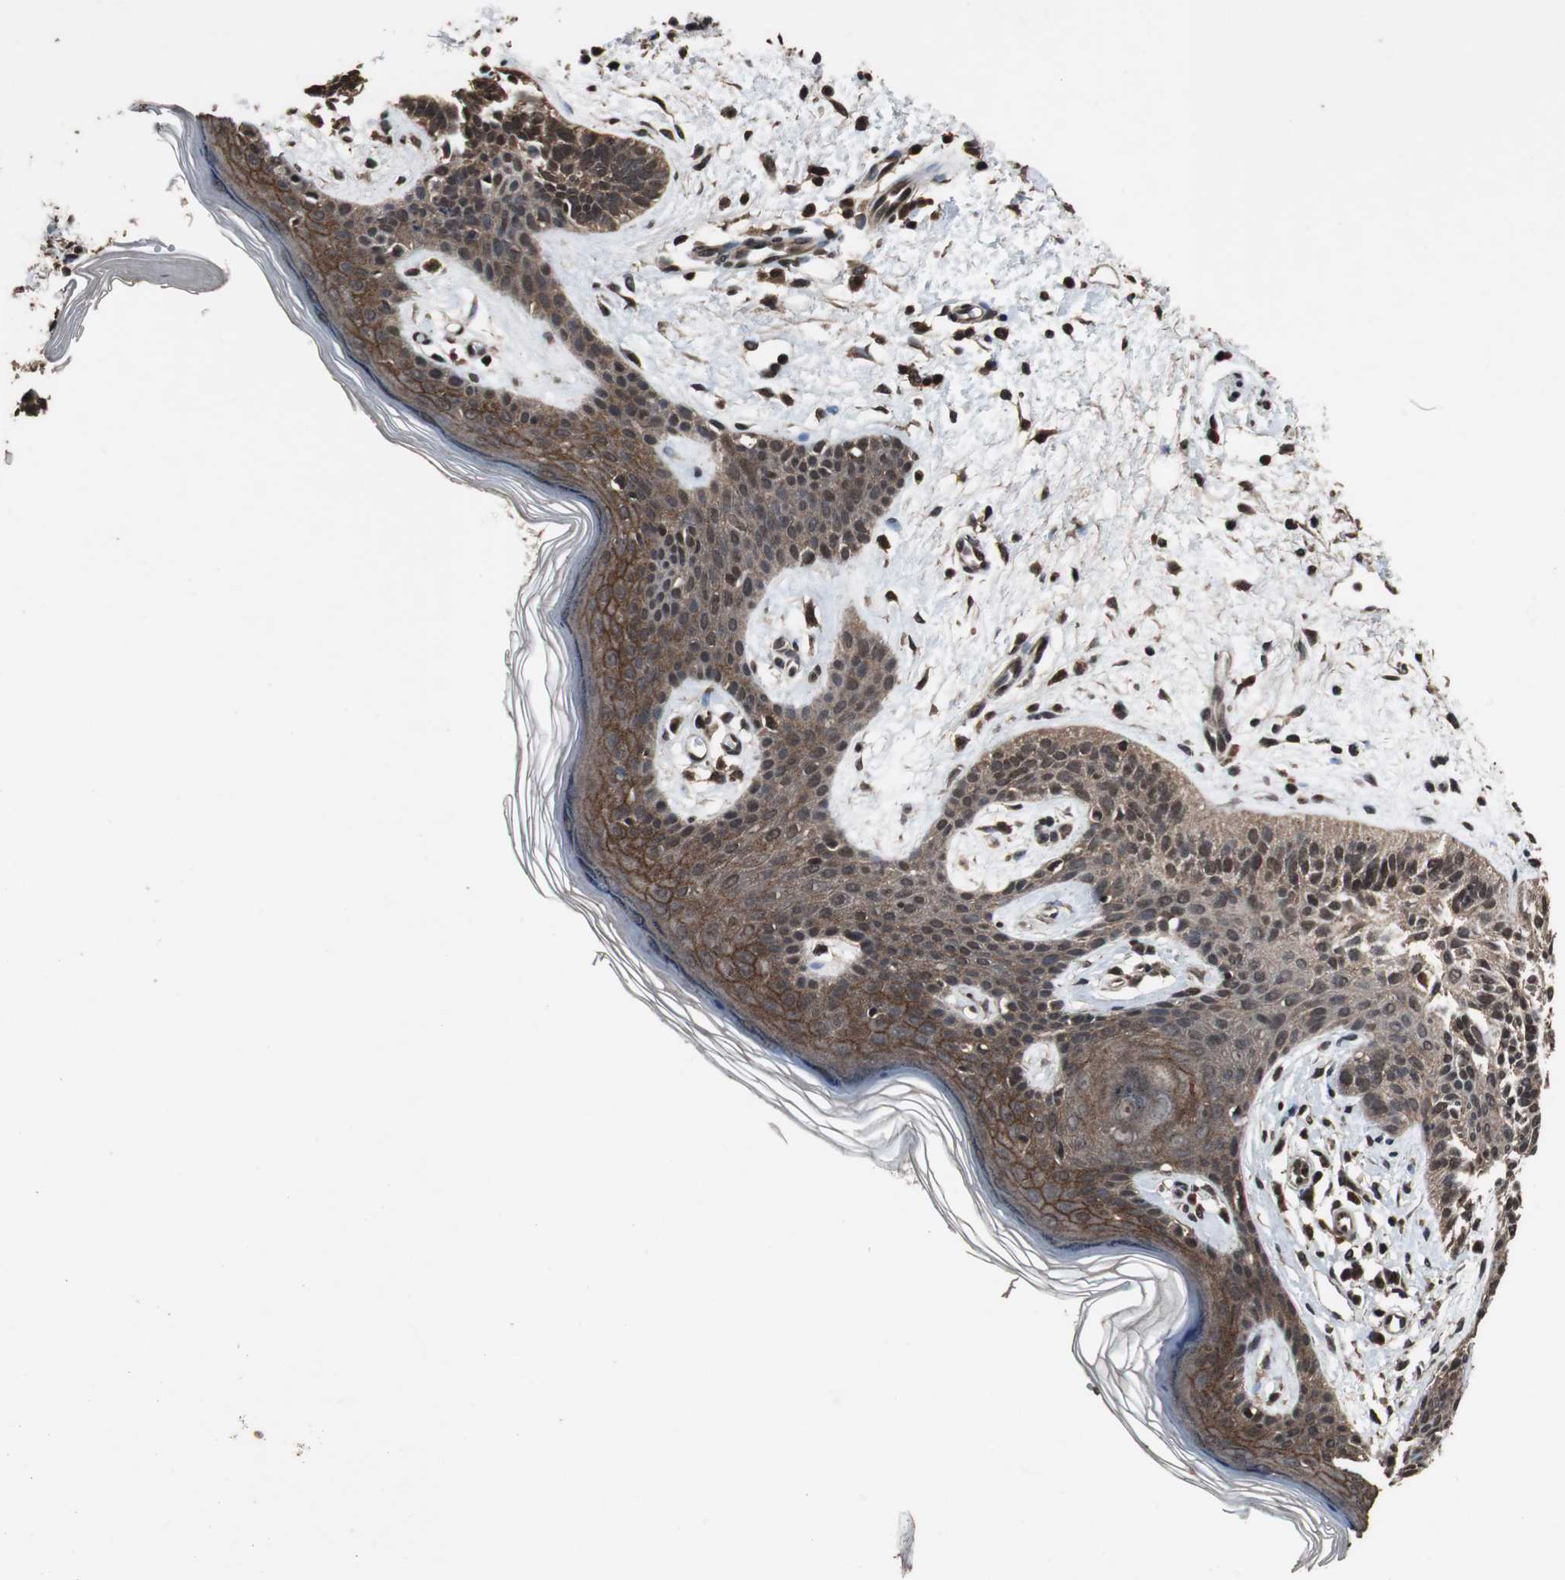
{"staining": {"intensity": "moderate", "quantity": ">75%", "location": "cytoplasmic/membranous,nuclear"}, "tissue": "skin cancer", "cell_type": "Tumor cells", "image_type": "cancer", "snomed": [{"axis": "morphology", "description": "Normal tissue, NOS"}, {"axis": "morphology", "description": "Basal cell carcinoma"}, {"axis": "topography", "description": "Skin"}], "caption": "A high-resolution histopathology image shows immunohistochemistry staining of skin basal cell carcinoma, which displays moderate cytoplasmic/membranous and nuclear expression in approximately >75% of tumor cells.", "gene": "ZNF18", "patient": {"sex": "female", "age": 69}}